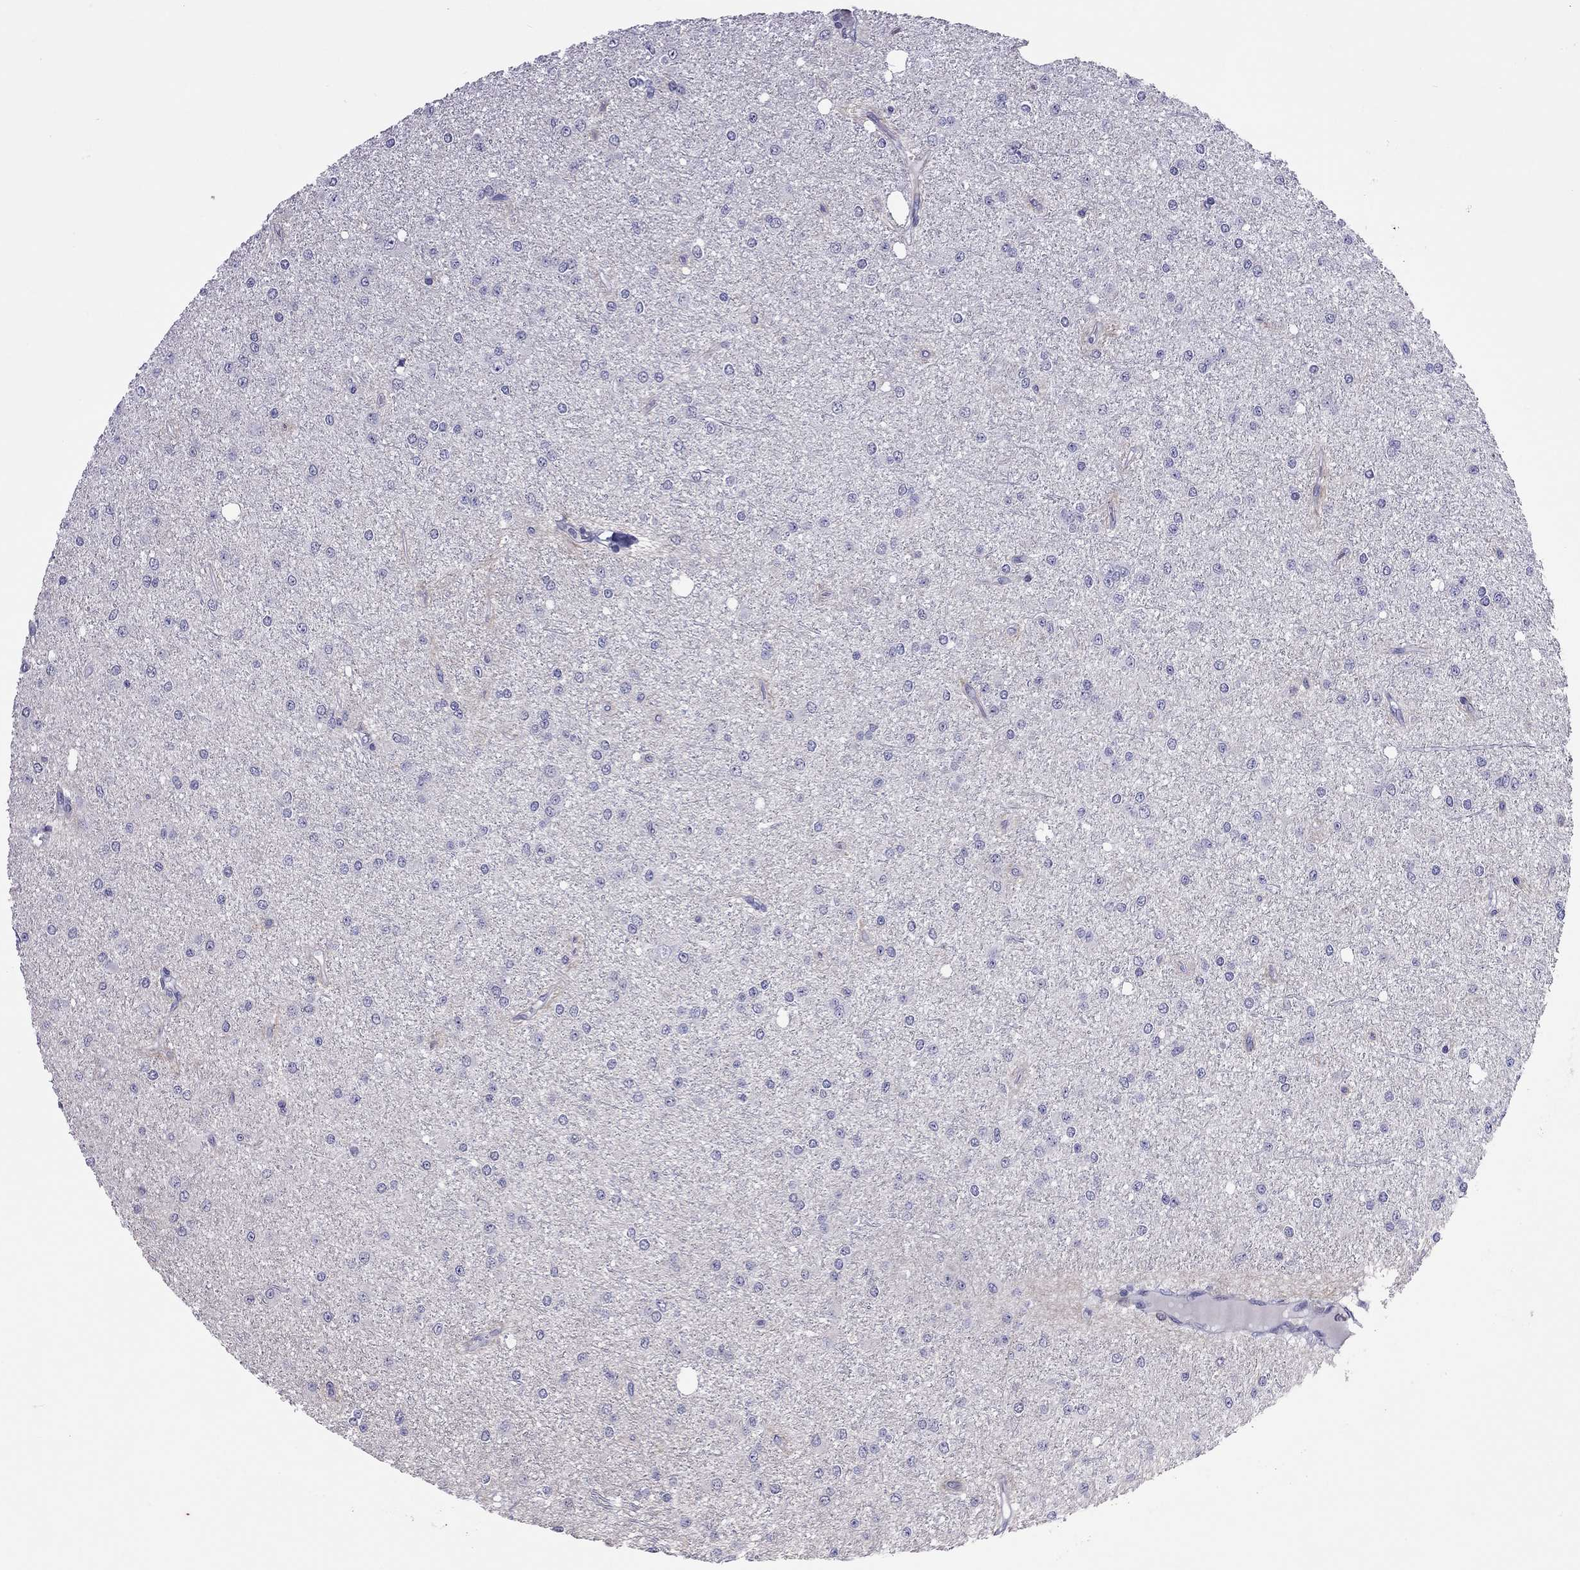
{"staining": {"intensity": "negative", "quantity": "none", "location": "none"}, "tissue": "glioma", "cell_type": "Tumor cells", "image_type": "cancer", "snomed": [{"axis": "morphology", "description": "Glioma, malignant, Low grade"}, {"axis": "topography", "description": "Brain"}], "caption": "This photomicrograph is of malignant low-grade glioma stained with immunohistochemistry (IHC) to label a protein in brown with the nuclei are counter-stained blue. There is no positivity in tumor cells. (DAB (3,3'-diaminobenzidine) immunohistochemistry with hematoxylin counter stain).", "gene": "PPP1R3A", "patient": {"sex": "male", "age": 27}}